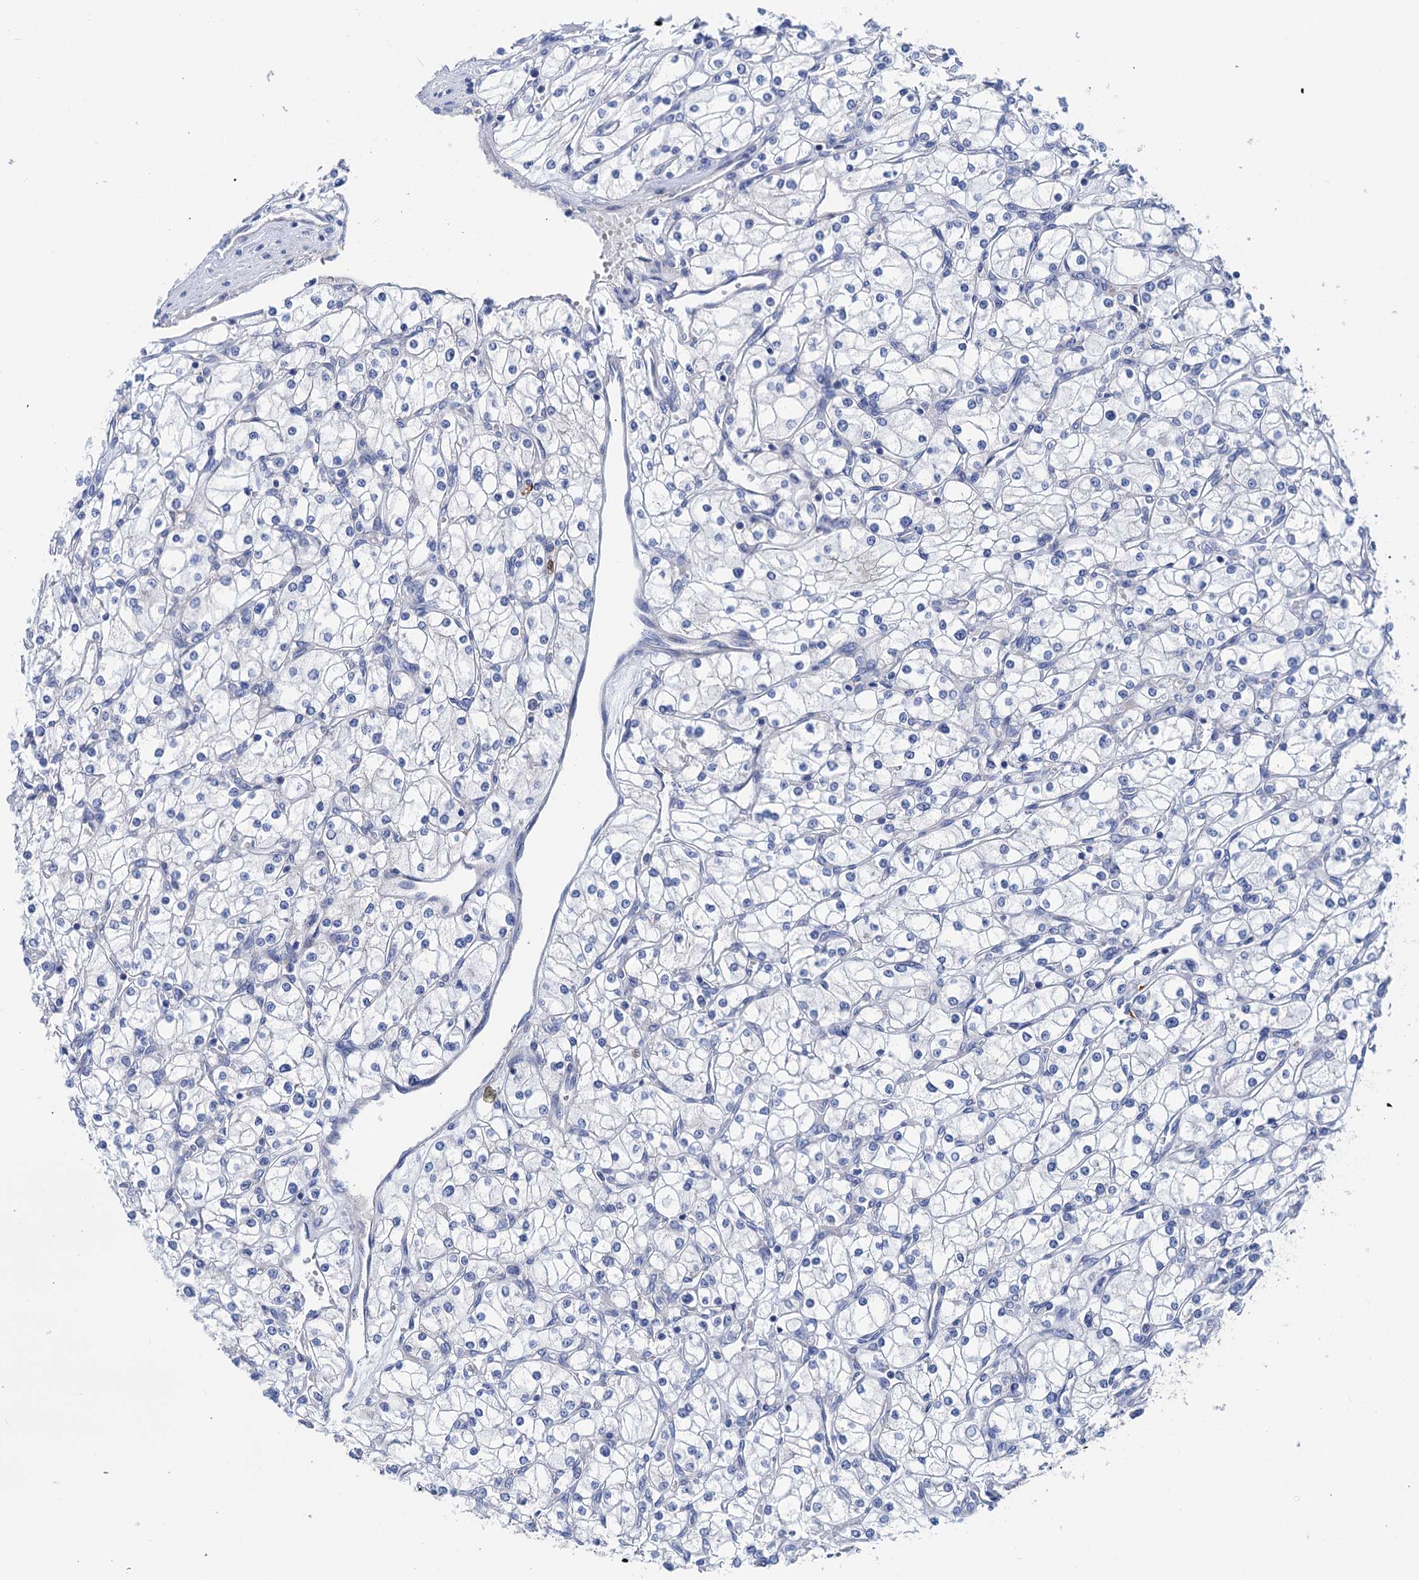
{"staining": {"intensity": "negative", "quantity": "none", "location": "none"}, "tissue": "renal cancer", "cell_type": "Tumor cells", "image_type": "cancer", "snomed": [{"axis": "morphology", "description": "Adenocarcinoma, NOS"}, {"axis": "topography", "description": "Kidney"}], "caption": "Renal cancer (adenocarcinoma) was stained to show a protein in brown. There is no significant expression in tumor cells.", "gene": "ZNRD2", "patient": {"sex": "male", "age": 80}}